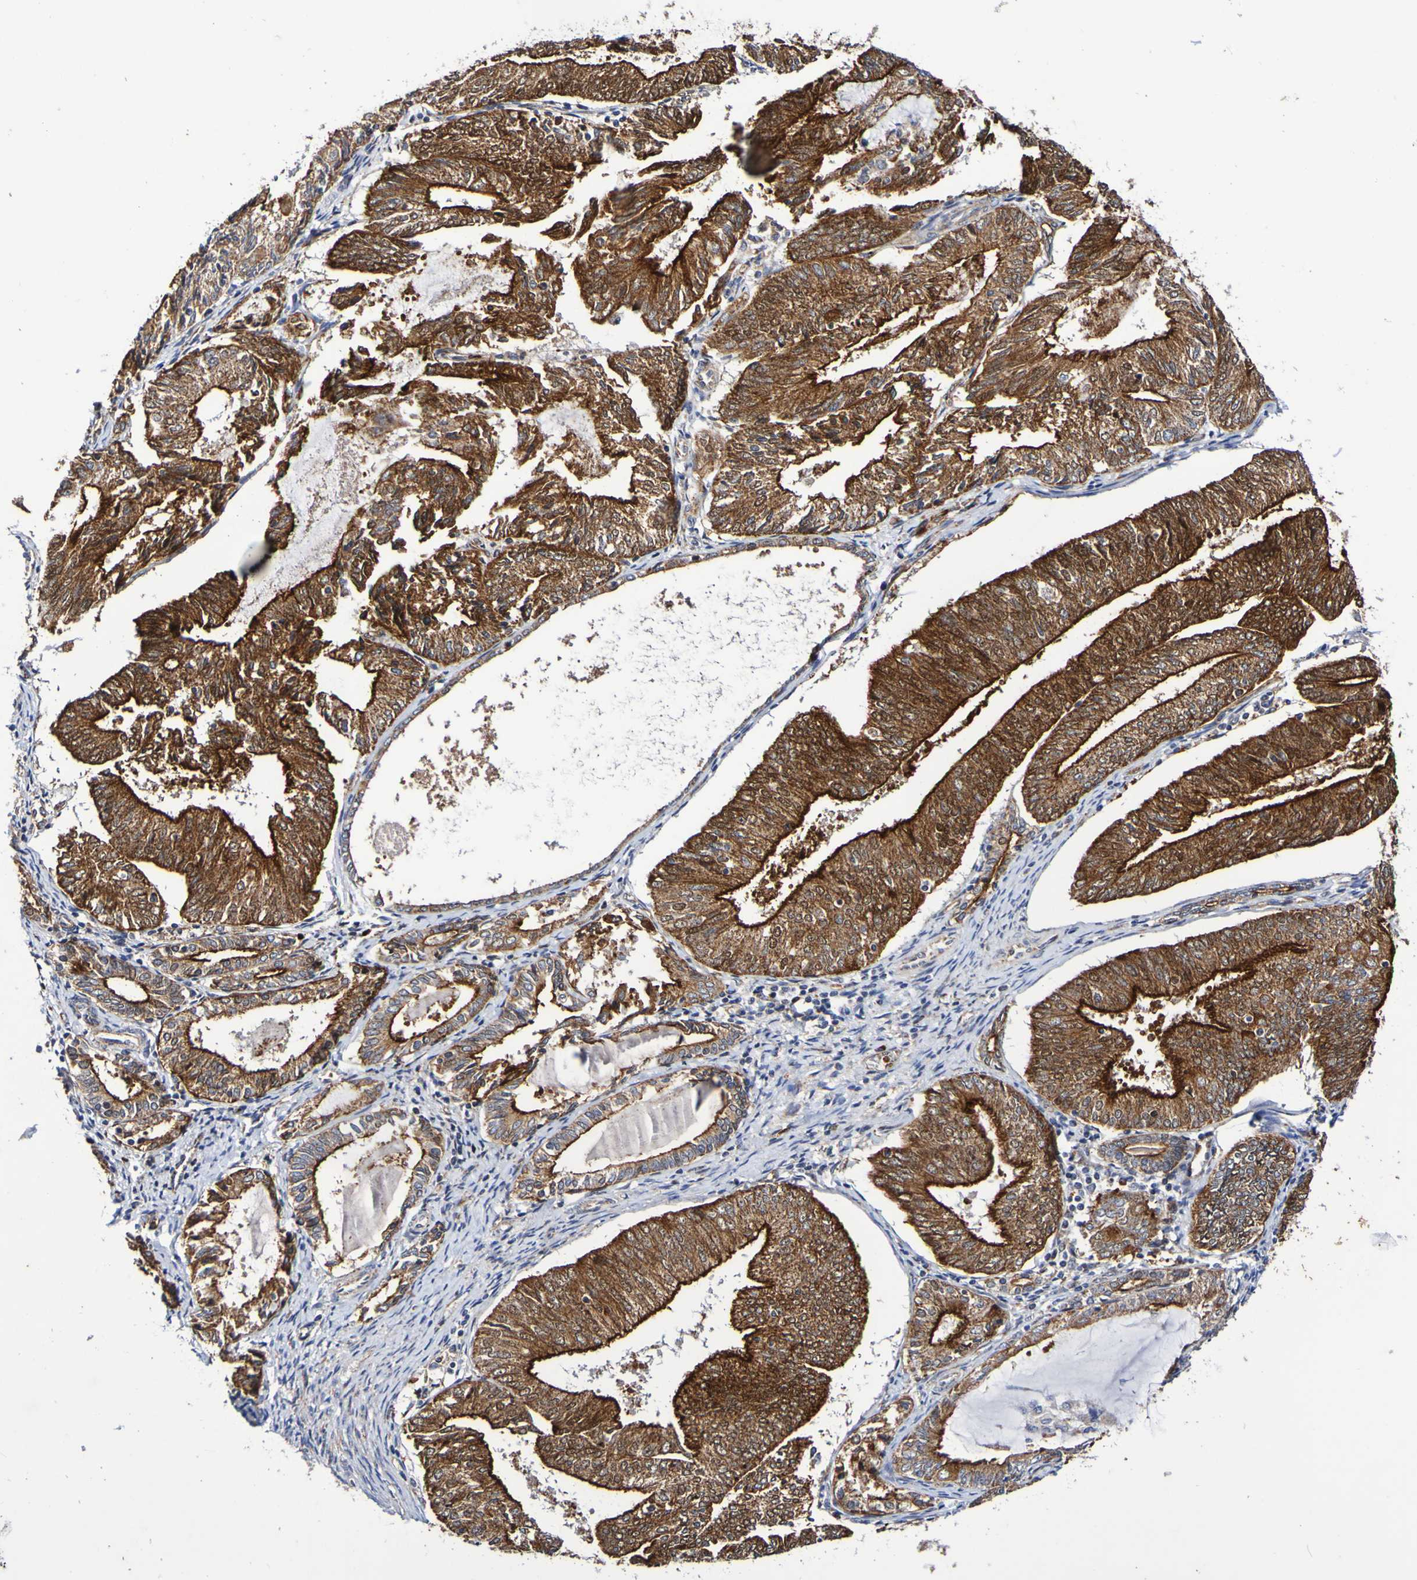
{"staining": {"intensity": "strong", "quantity": ">75%", "location": "cytoplasmic/membranous"}, "tissue": "endometrial cancer", "cell_type": "Tumor cells", "image_type": "cancer", "snomed": [{"axis": "morphology", "description": "Adenocarcinoma, NOS"}, {"axis": "topography", "description": "Endometrium"}], "caption": "High-magnification brightfield microscopy of endometrial cancer (adenocarcinoma) stained with DAB (3,3'-diaminobenzidine) (brown) and counterstained with hematoxylin (blue). tumor cells exhibit strong cytoplasmic/membranous staining is seen in approximately>75% of cells.", "gene": "GJB1", "patient": {"sex": "female", "age": 81}}